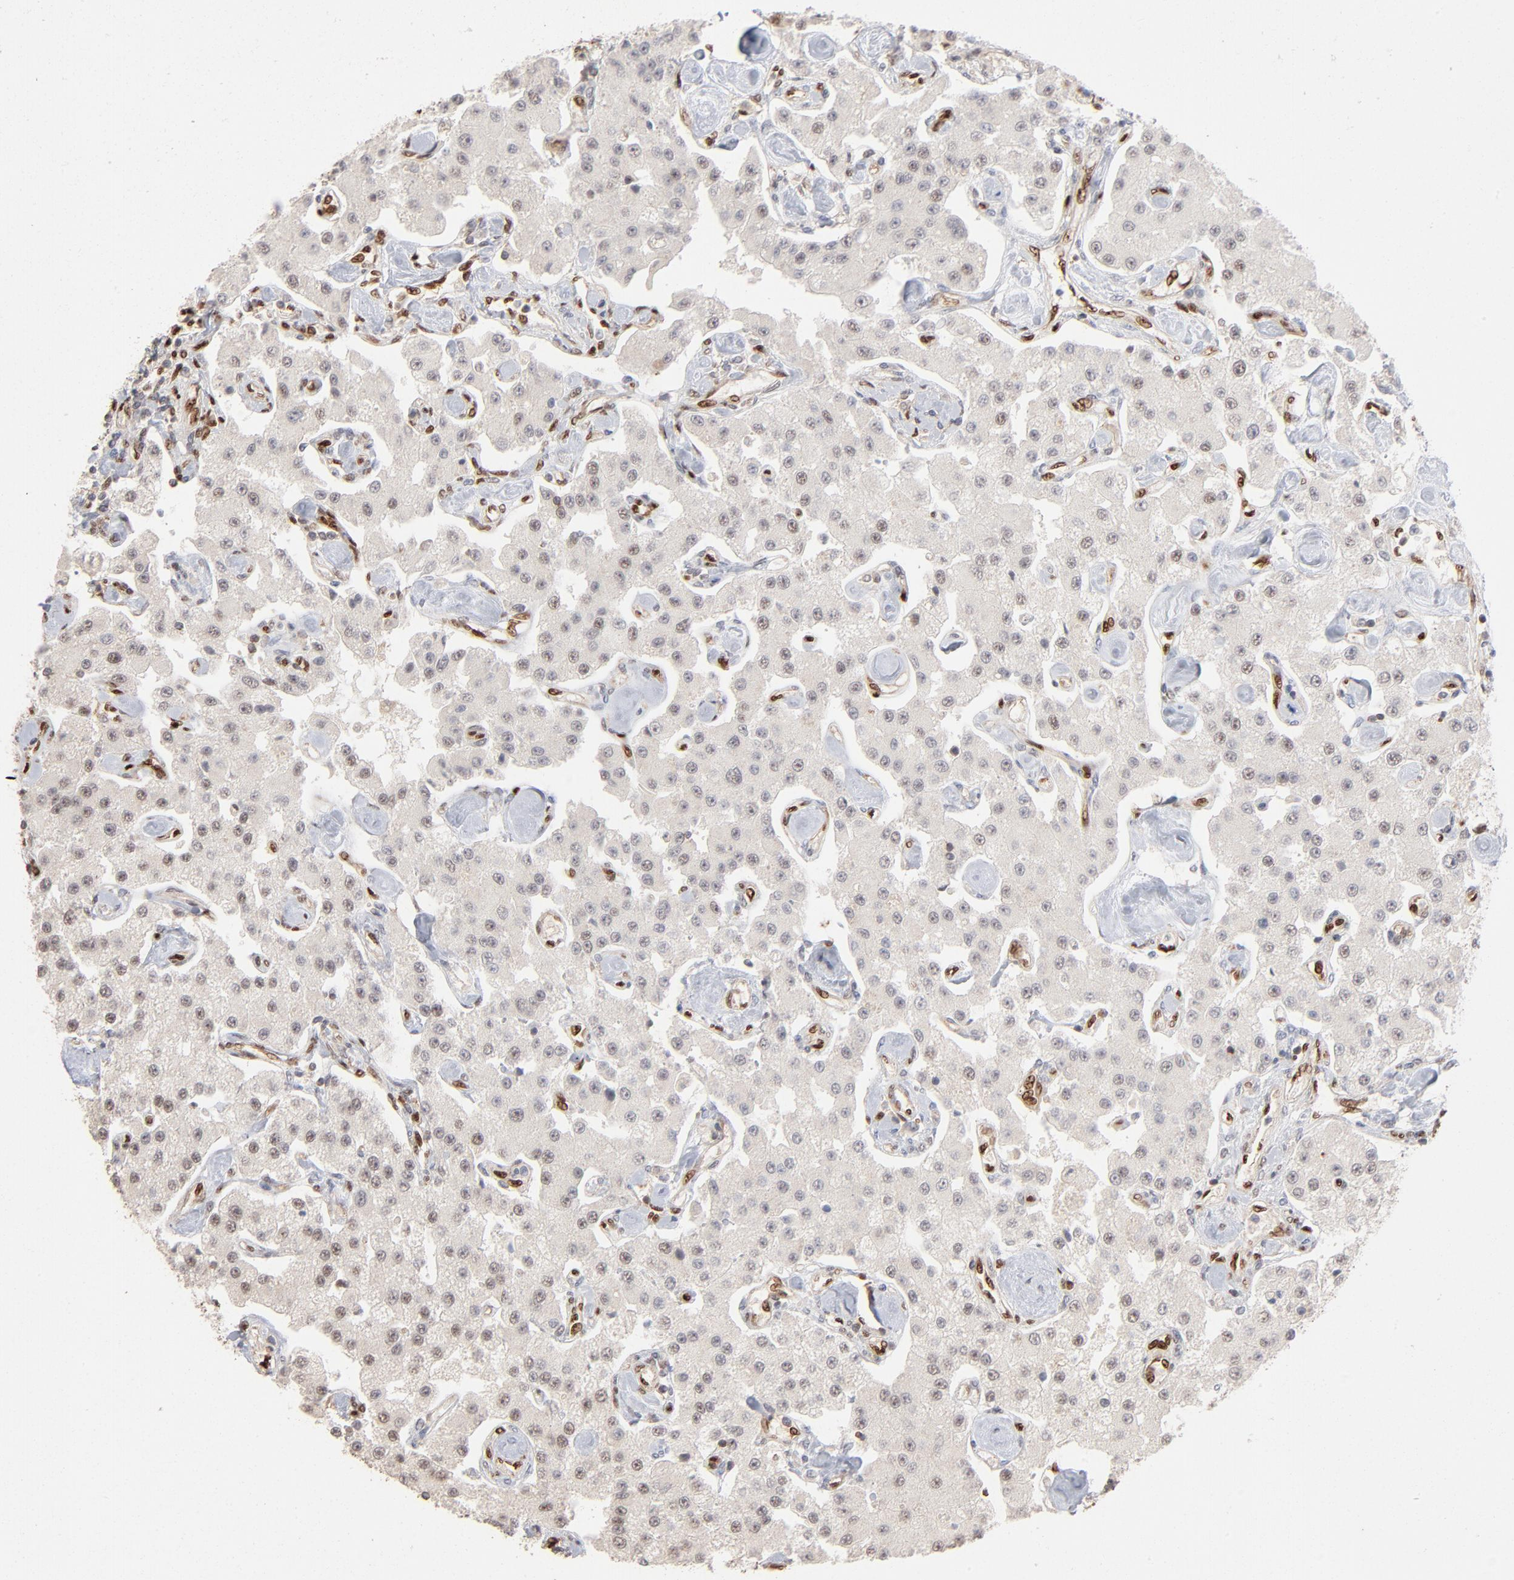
{"staining": {"intensity": "weak", "quantity": "25%-75%", "location": "nuclear"}, "tissue": "carcinoid", "cell_type": "Tumor cells", "image_type": "cancer", "snomed": [{"axis": "morphology", "description": "Carcinoid, malignant, NOS"}, {"axis": "topography", "description": "Pancreas"}], "caption": "Immunohistochemical staining of human carcinoid shows low levels of weak nuclear expression in about 25%-75% of tumor cells.", "gene": "NFIB", "patient": {"sex": "male", "age": 41}}